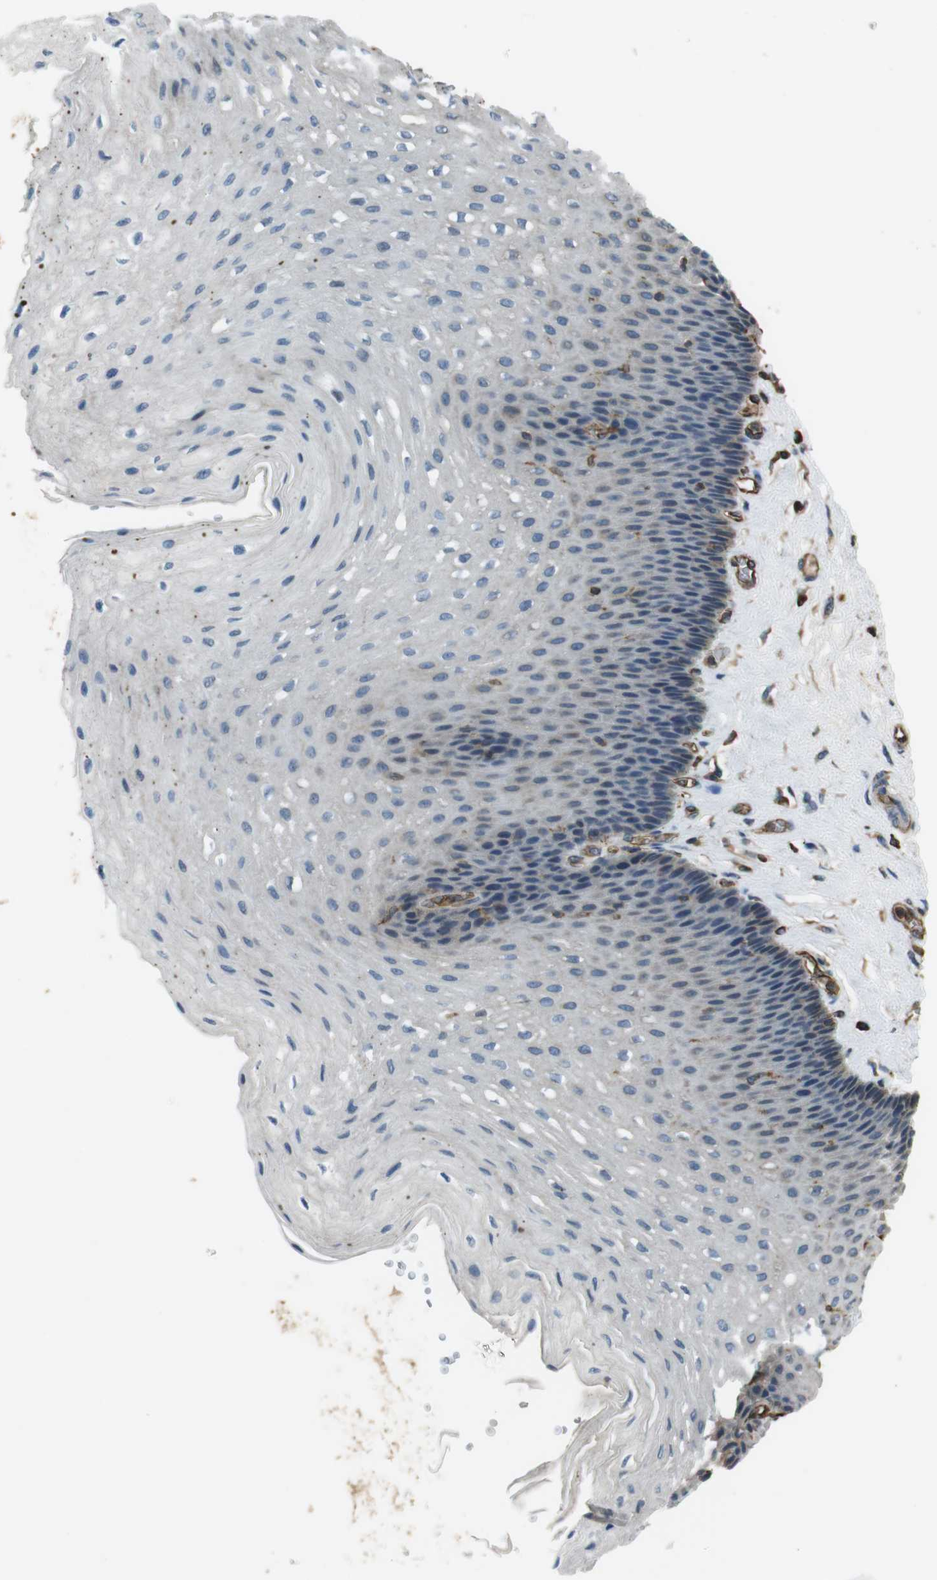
{"staining": {"intensity": "moderate", "quantity": "<25%", "location": "cytoplasmic/membranous"}, "tissue": "esophagus", "cell_type": "Squamous epithelial cells", "image_type": "normal", "snomed": [{"axis": "morphology", "description": "Normal tissue, NOS"}, {"axis": "topography", "description": "Esophagus"}], "caption": "Moderate cytoplasmic/membranous protein expression is seen in about <25% of squamous epithelial cells in esophagus. (DAB (3,3'-diaminobenzidine) IHC with brightfield microscopy, high magnification).", "gene": "FCAR", "patient": {"sex": "female", "age": 72}}